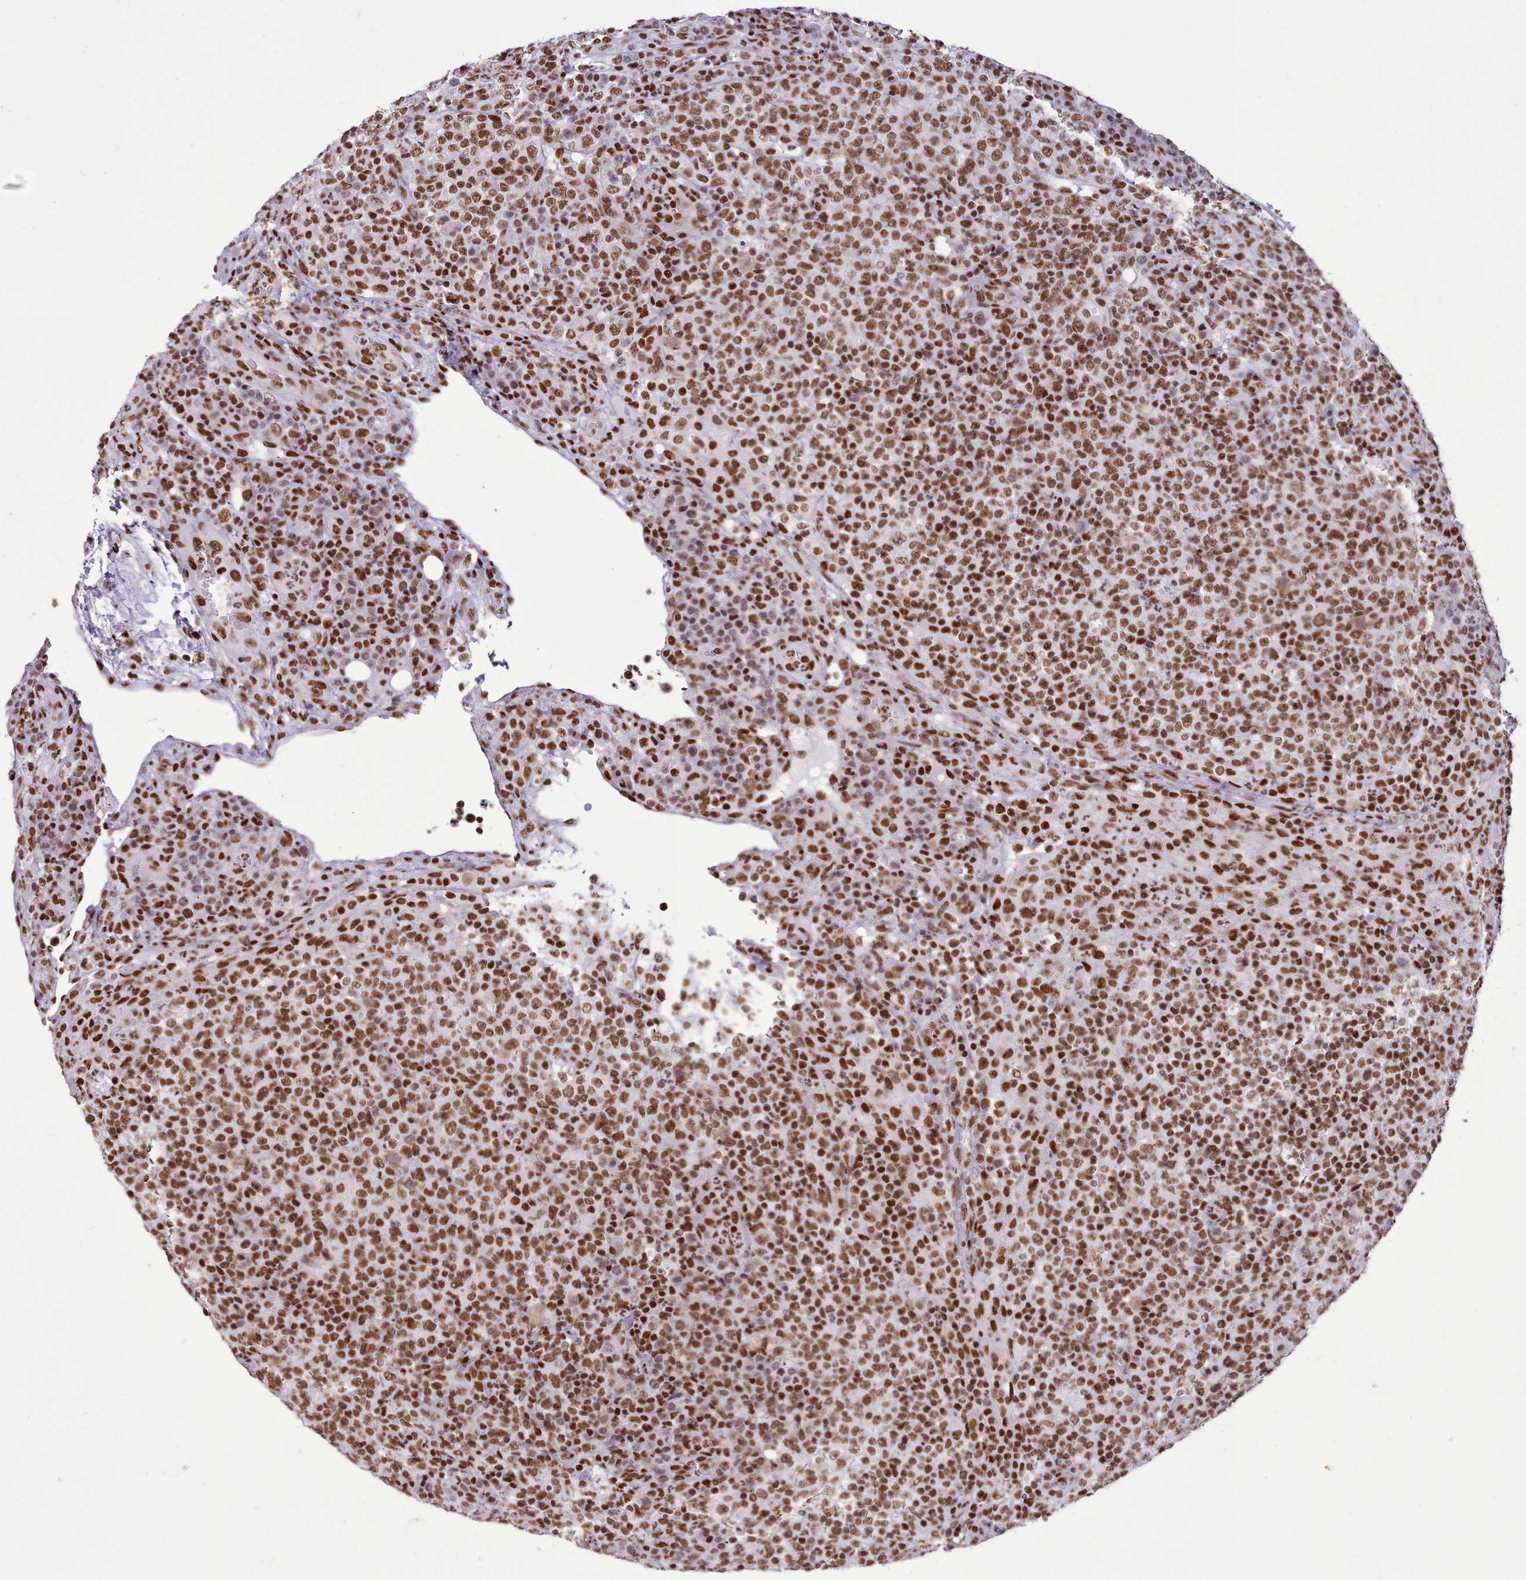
{"staining": {"intensity": "strong", "quantity": ">75%", "location": "nuclear"}, "tissue": "lymphoma", "cell_type": "Tumor cells", "image_type": "cancer", "snomed": [{"axis": "morphology", "description": "Malignant lymphoma, non-Hodgkin's type, High grade"}, {"axis": "topography", "description": "Lymph node"}], "caption": "A brown stain labels strong nuclear staining of a protein in human lymphoma tumor cells.", "gene": "TAF15", "patient": {"sex": "male", "age": 54}}